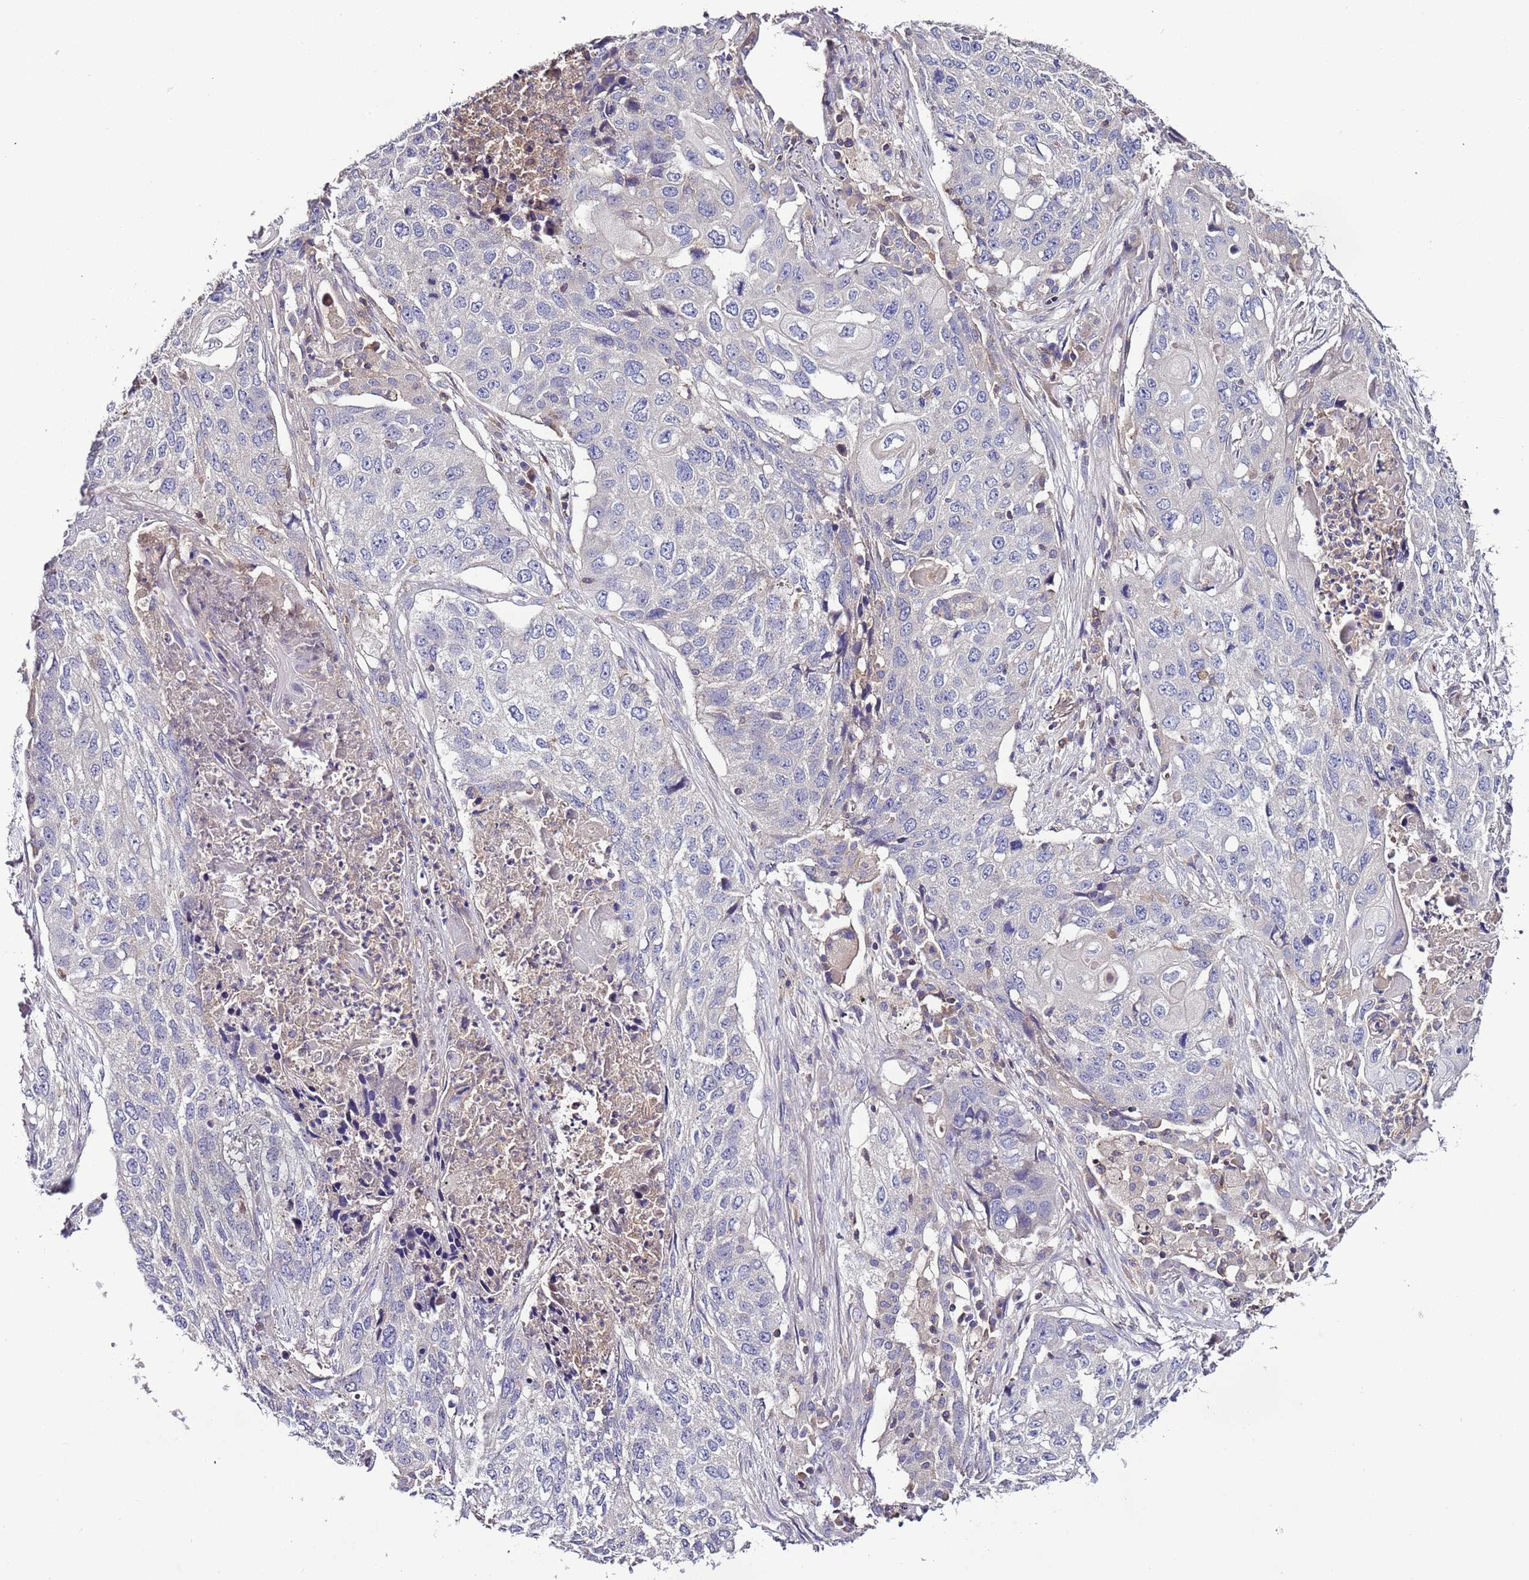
{"staining": {"intensity": "negative", "quantity": "none", "location": "none"}, "tissue": "lung cancer", "cell_type": "Tumor cells", "image_type": "cancer", "snomed": [{"axis": "morphology", "description": "Squamous cell carcinoma, NOS"}, {"axis": "topography", "description": "Lung"}], "caption": "The histopathology image displays no staining of tumor cells in squamous cell carcinoma (lung).", "gene": "IGIP", "patient": {"sex": "female", "age": 63}}